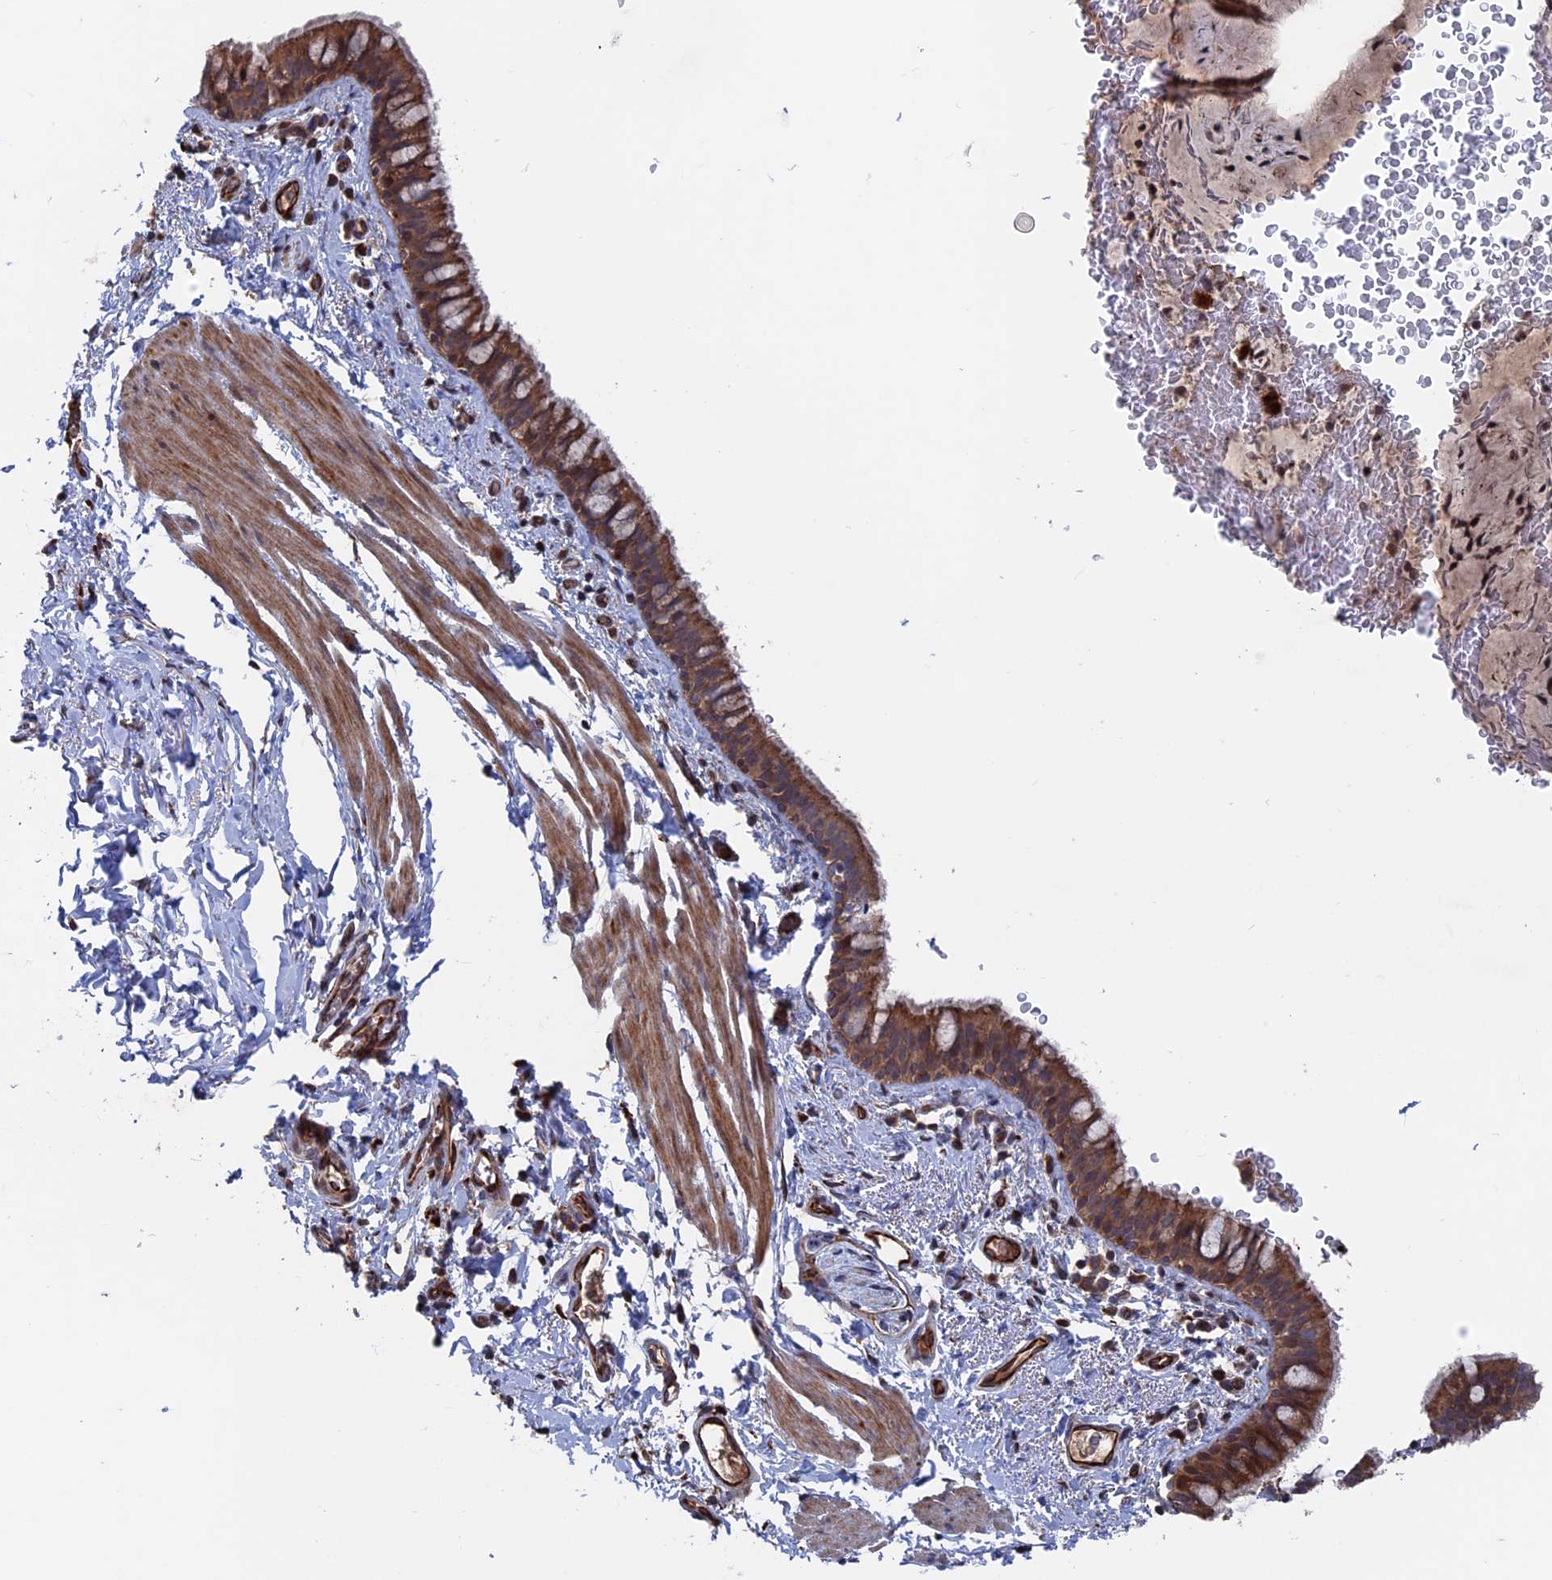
{"staining": {"intensity": "moderate", "quantity": ">75%", "location": "cytoplasmic/membranous"}, "tissue": "bronchus", "cell_type": "Respiratory epithelial cells", "image_type": "normal", "snomed": [{"axis": "morphology", "description": "Normal tissue, NOS"}, {"axis": "topography", "description": "Cartilage tissue"}, {"axis": "topography", "description": "Bronchus"}], "caption": "Immunohistochemical staining of unremarkable human bronchus reveals >75% levels of moderate cytoplasmic/membranous protein staining in approximately >75% of respiratory epithelial cells.", "gene": "PLA2G15", "patient": {"sex": "female", "age": 36}}